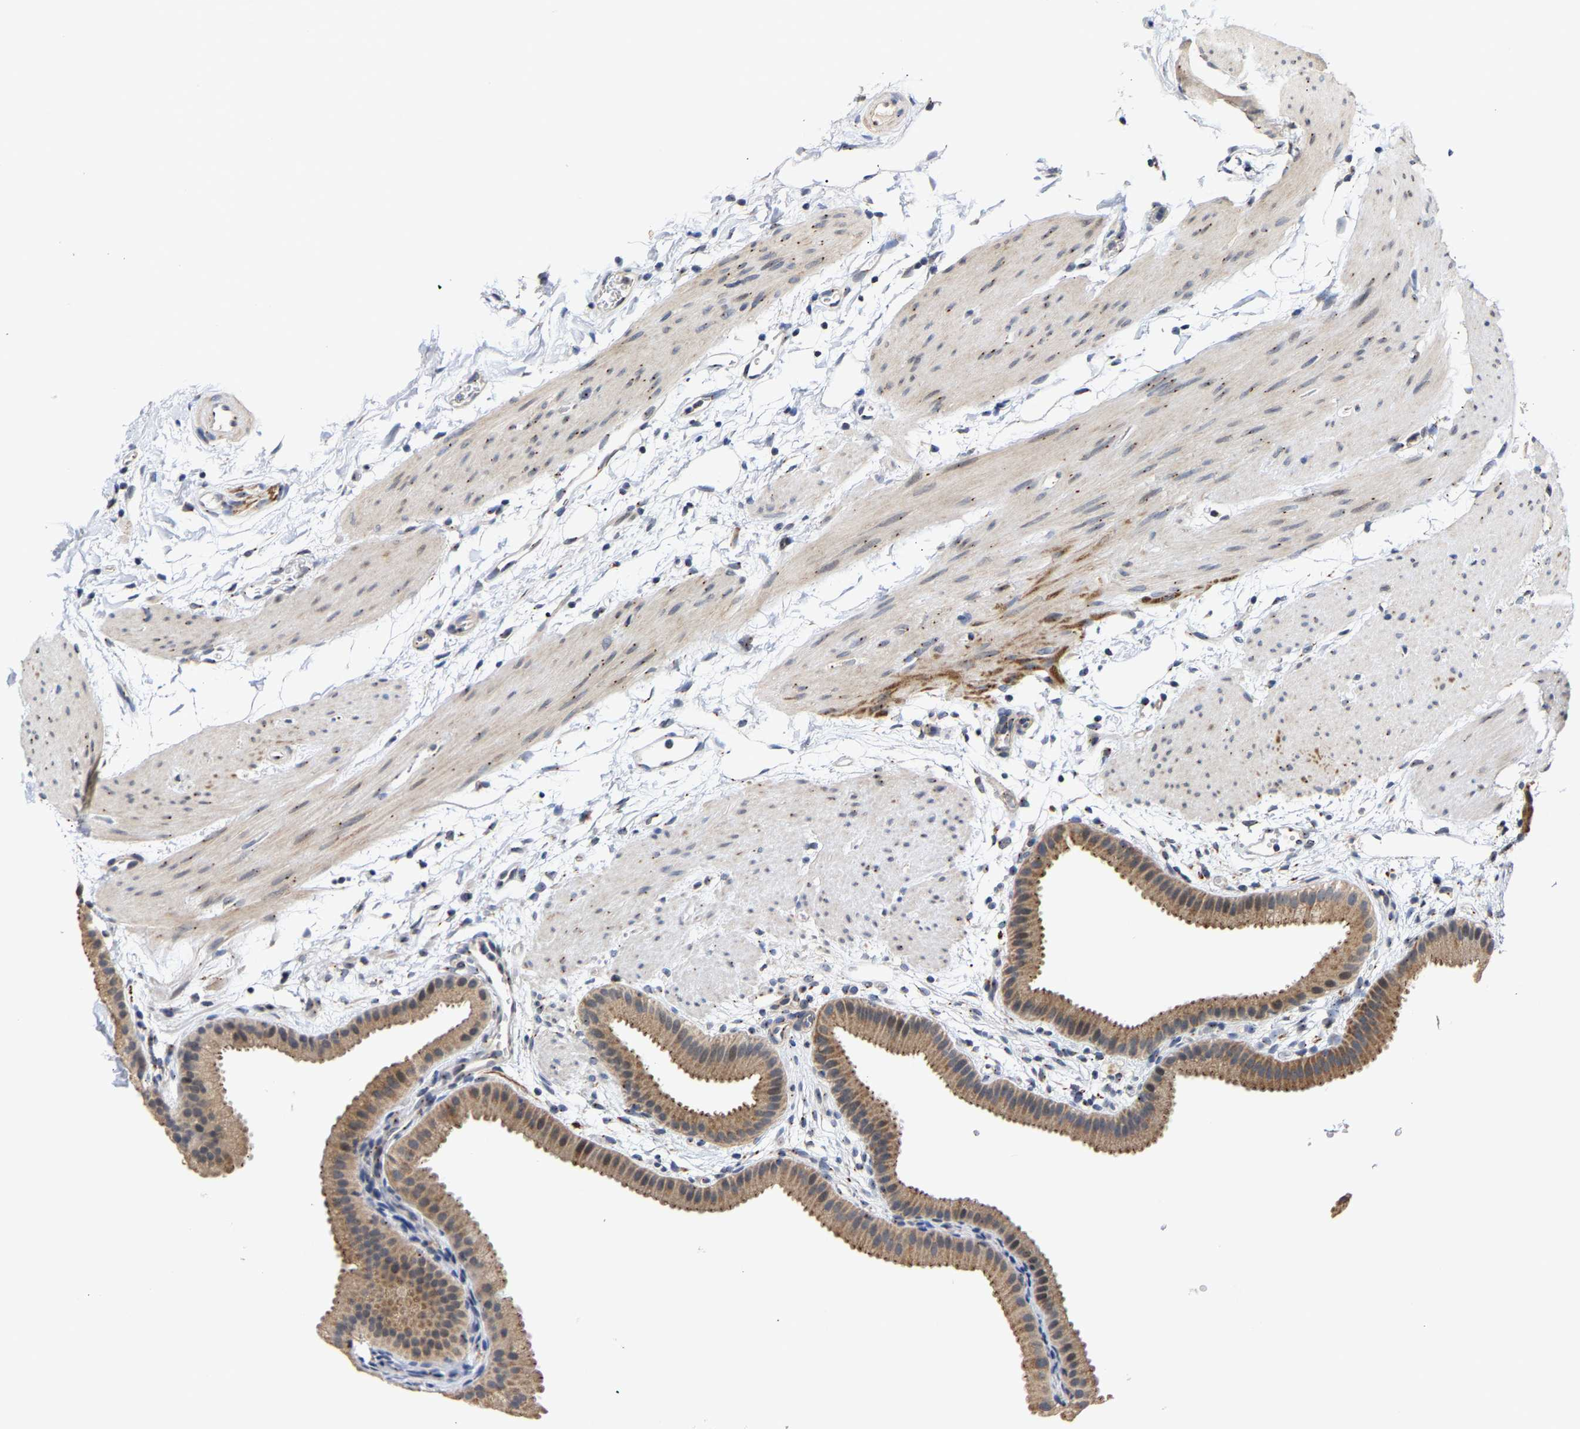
{"staining": {"intensity": "moderate", "quantity": ">75%", "location": "cytoplasmic/membranous"}, "tissue": "gallbladder", "cell_type": "Glandular cells", "image_type": "normal", "snomed": [{"axis": "morphology", "description": "Normal tissue, NOS"}, {"axis": "topography", "description": "Gallbladder"}], "caption": "Human gallbladder stained for a protein (brown) displays moderate cytoplasmic/membranous positive positivity in approximately >75% of glandular cells.", "gene": "PCNT", "patient": {"sex": "female", "age": 64}}